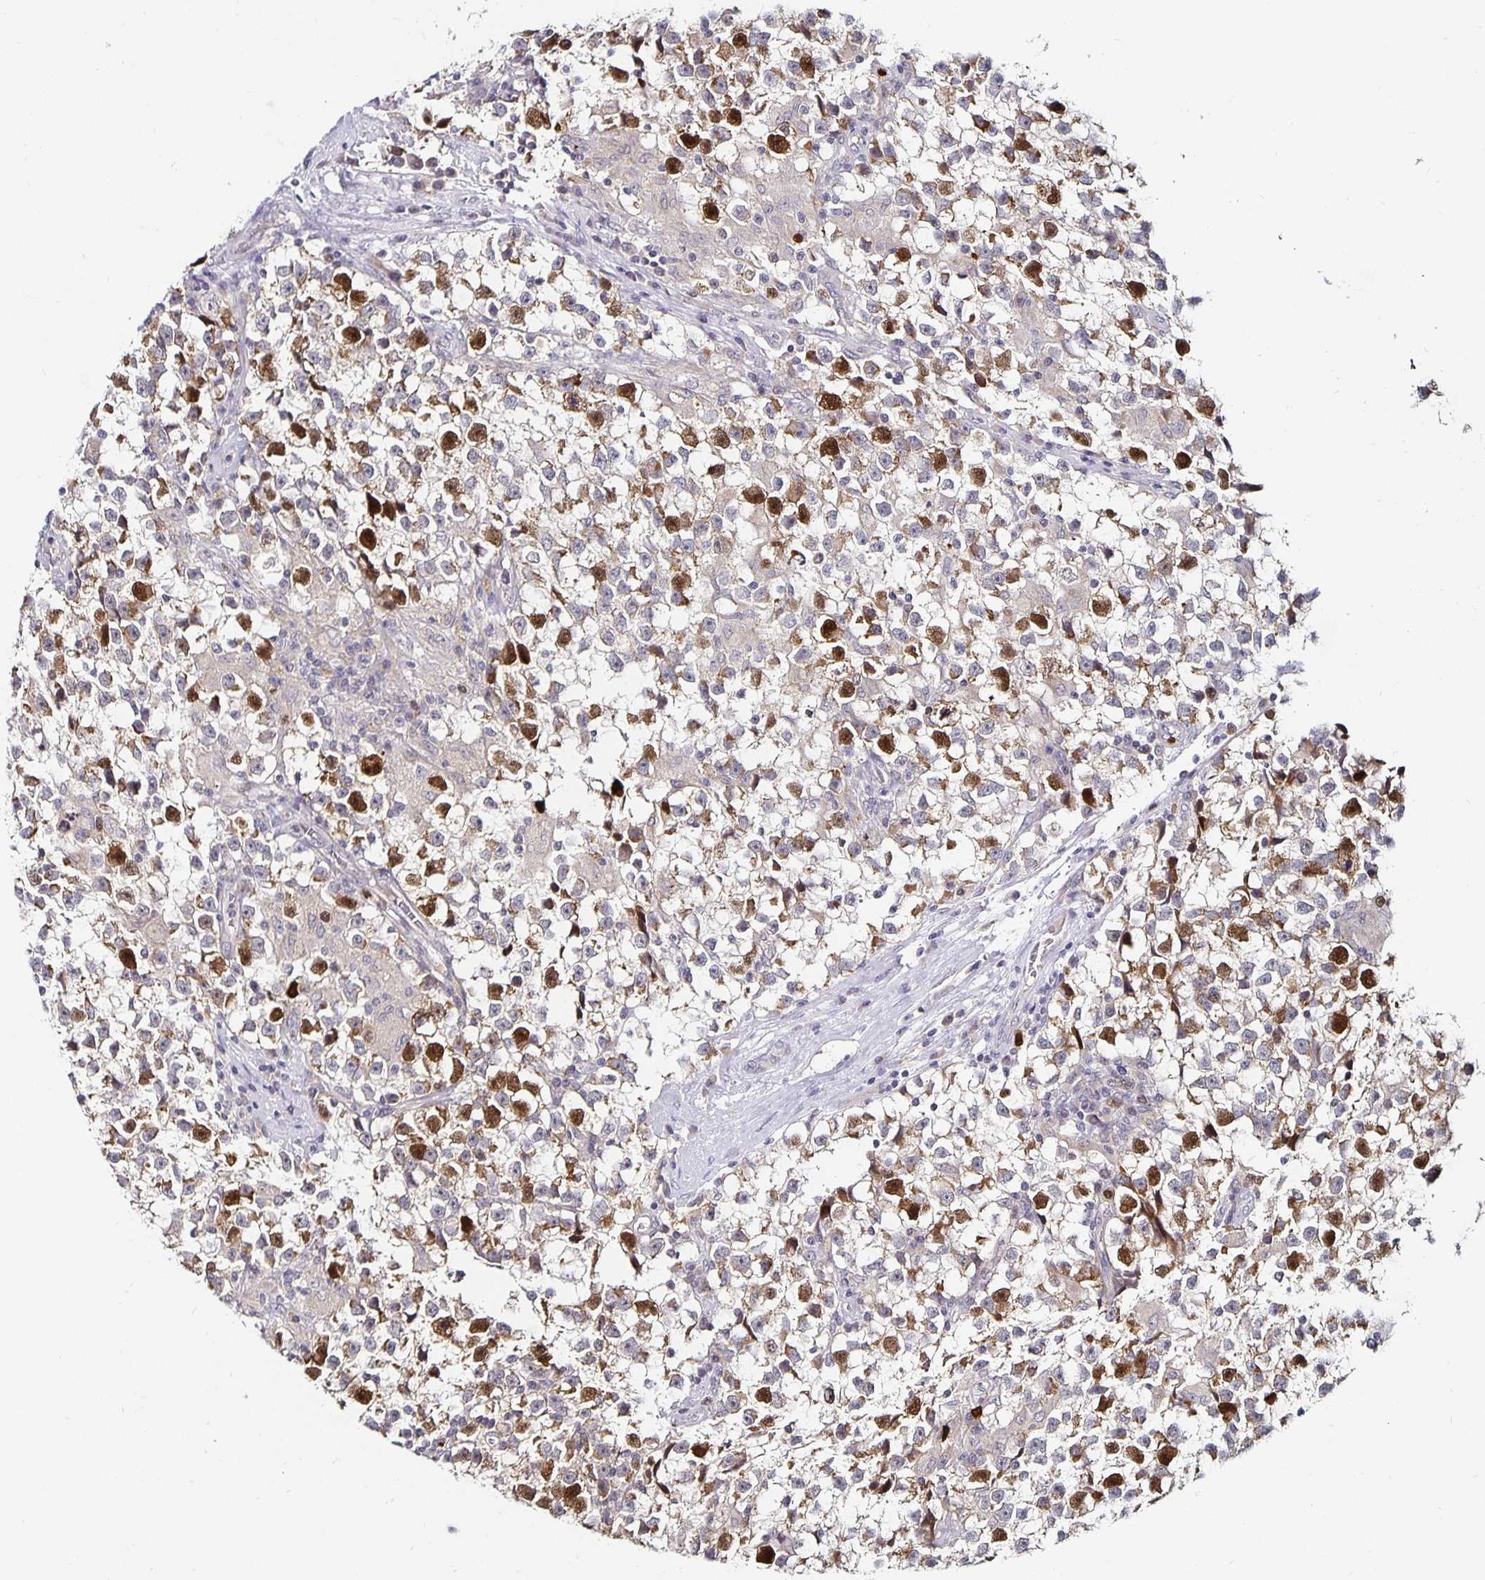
{"staining": {"intensity": "strong", "quantity": "<25%", "location": "nuclear"}, "tissue": "testis cancer", "cell_type": "Tumor cells", "image_type": "cancer", "snomed": [{"axis": "morphology", "description": "Seminoma, NOS"}, {"axis": "topography", "description": "Testis"}], "caption": "Human seminoma (testis) stained for a protein (brown) demonstrates strong nuclear positive staining in about <25% of tumor cells.", "gene": "ANLN", "patient": {"sex": "male", "age": 31}}